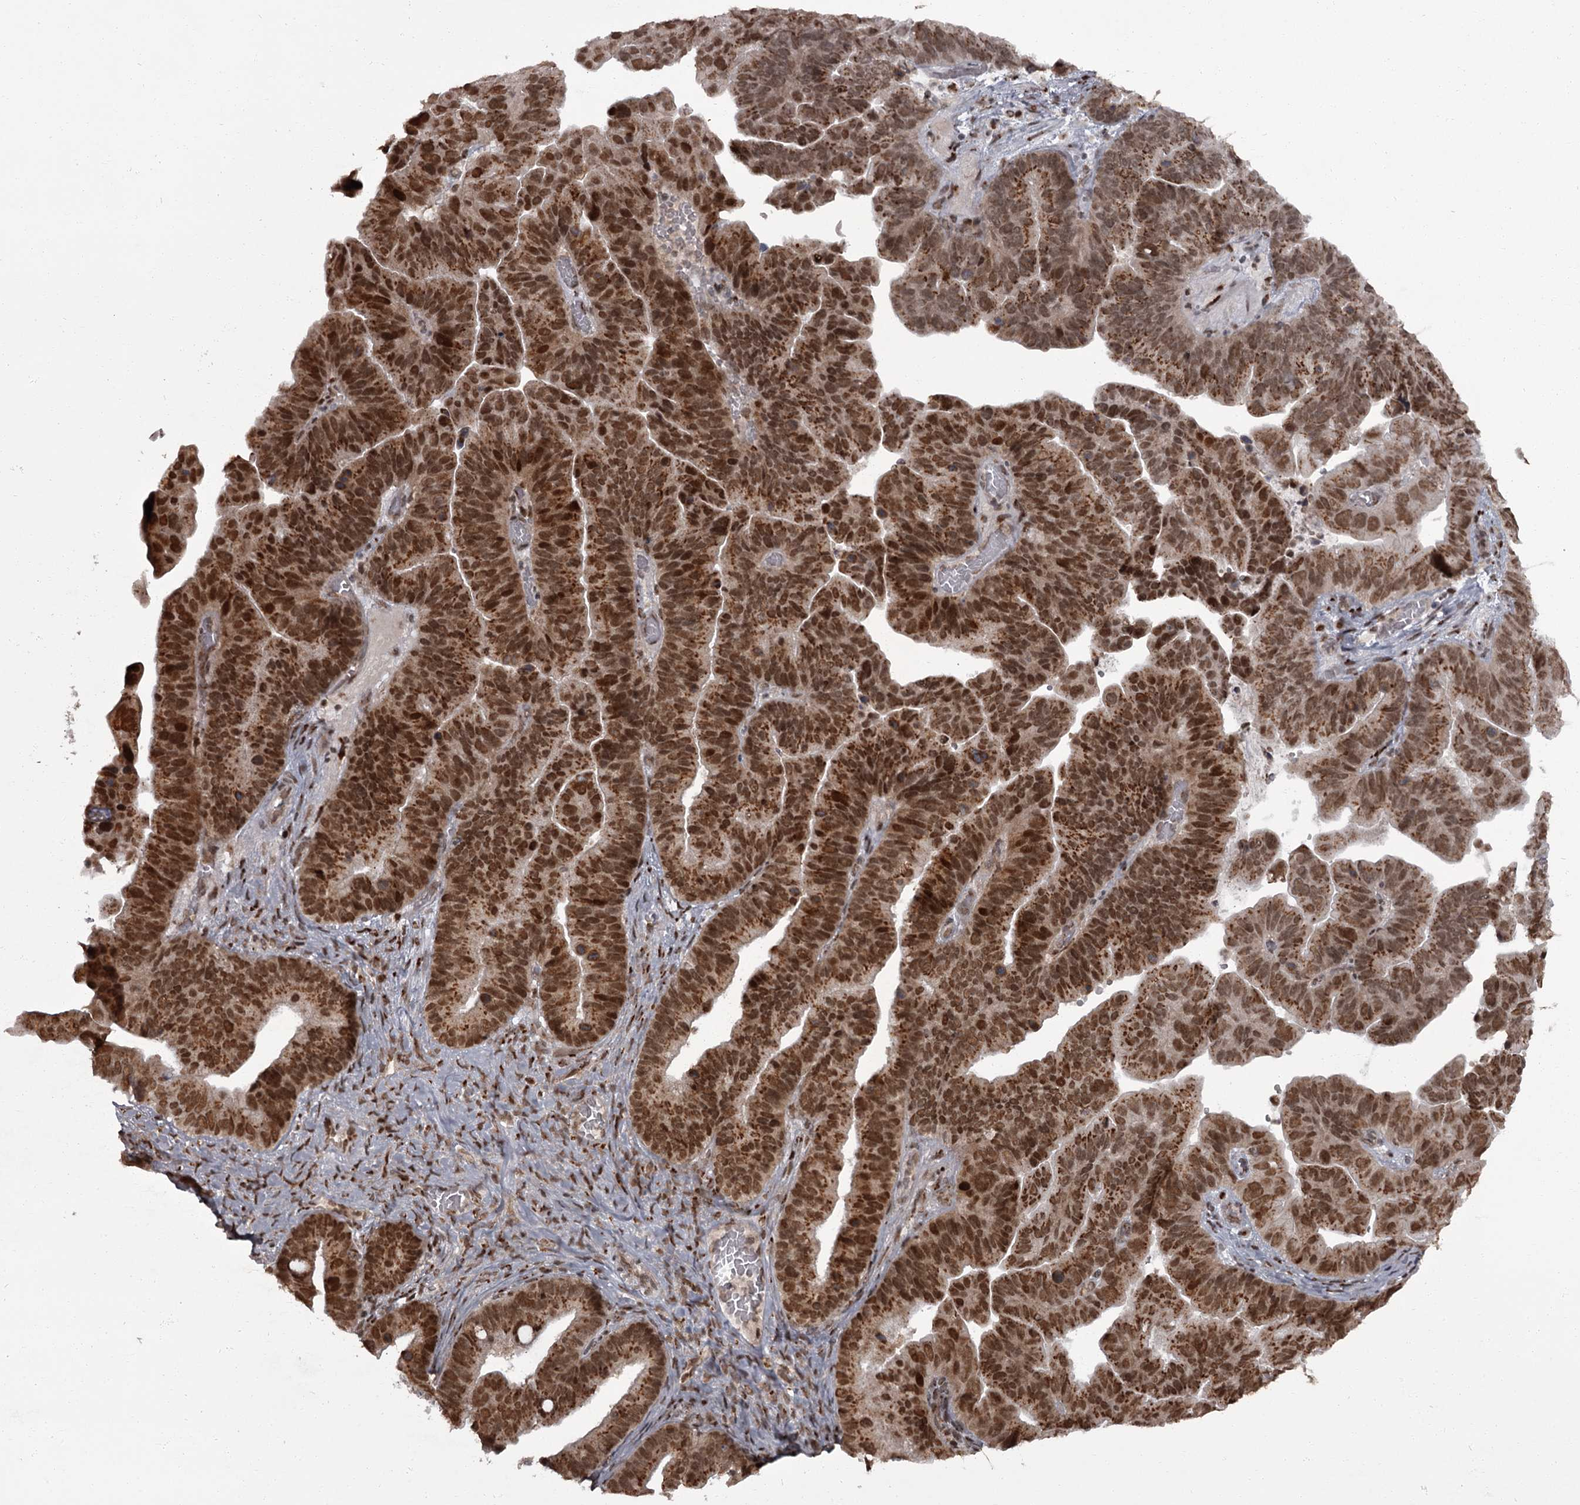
{"staining": {"intensity": "moderate", "quantity": ">75%", "location": "cytoplasmic/membranous,nuclear"}, "tissue": "ovarian cancer", "cell_type": "Tumor cells", "image_type": "cancer", "snomed": [{"axis": "morphology", "description": "Cystadenocarcinoma, serous, NOS"}, {"axis": "topography", "description": "Ovary"}], "caption": "High-magnification brightfield microscopy of ovarian cancer stained with DAB (brown) and counterstained with hematoxylin (blue). tumor cells exhibit moderate cytoplasmic/membranous and nuclear positivity is present in approximately>75% of cells.", "gene": "CEP83", "patient": {"sex": "female", "age": 56}}